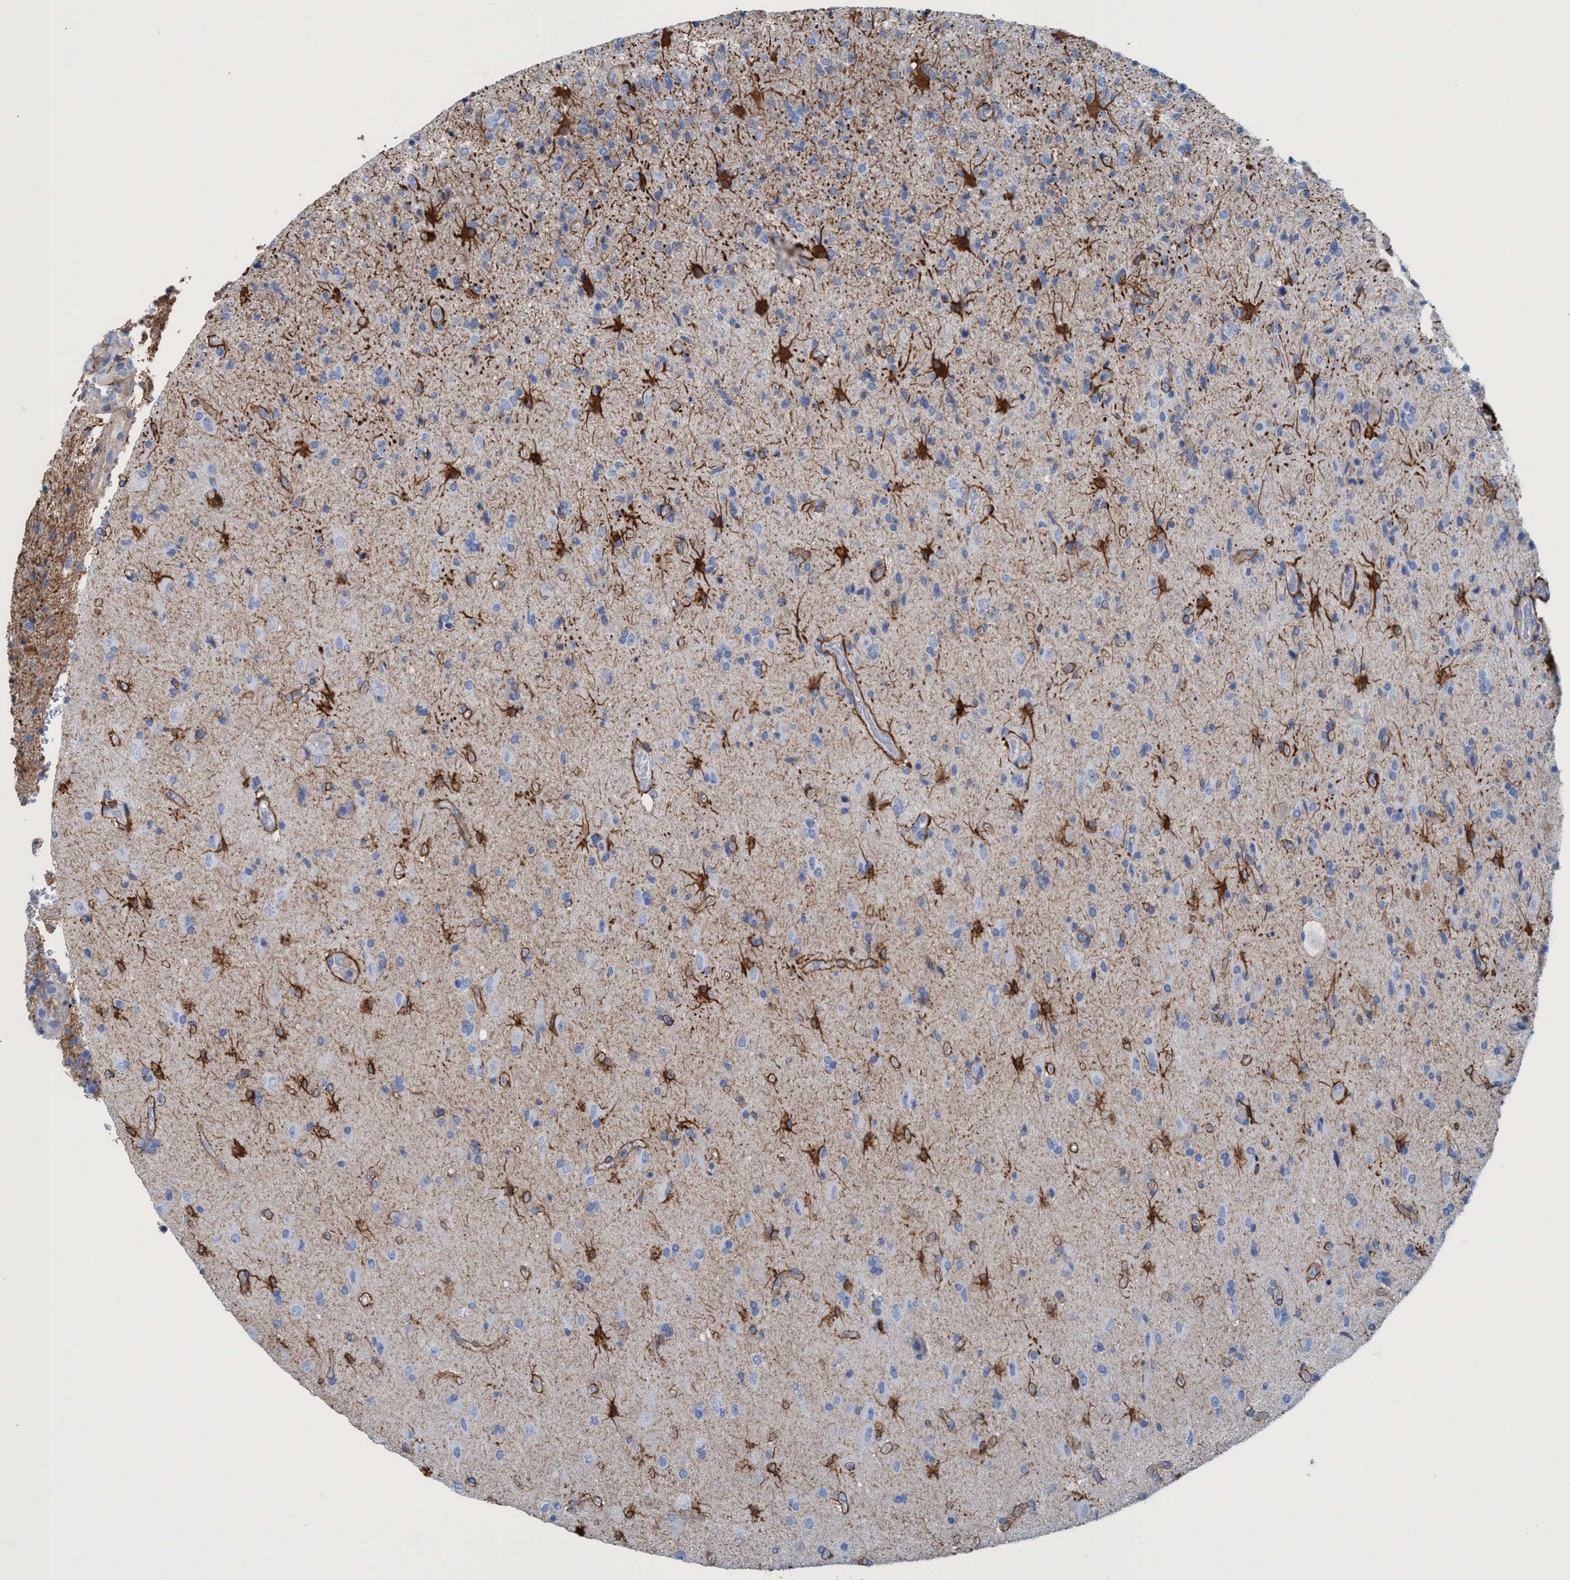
{"staining": {"intensity": "negative", "quantity": "none", "location": "none"}, "tissue": "glioma", "cell_type": "Tumor cells", "image_type": "cancer", "snomed": [{"axis": "morphology", "description": "Glioma, malignant, High grade"}, {"axis": "topography", "description": "Brain"}], "caption": "Human high-grade glioma (malignant) stained for a protein using immunohistochemistry demonstrates no staining in tumor cells.", "gene": "EZR", "patient": {"sex": "male", "age": 72}}